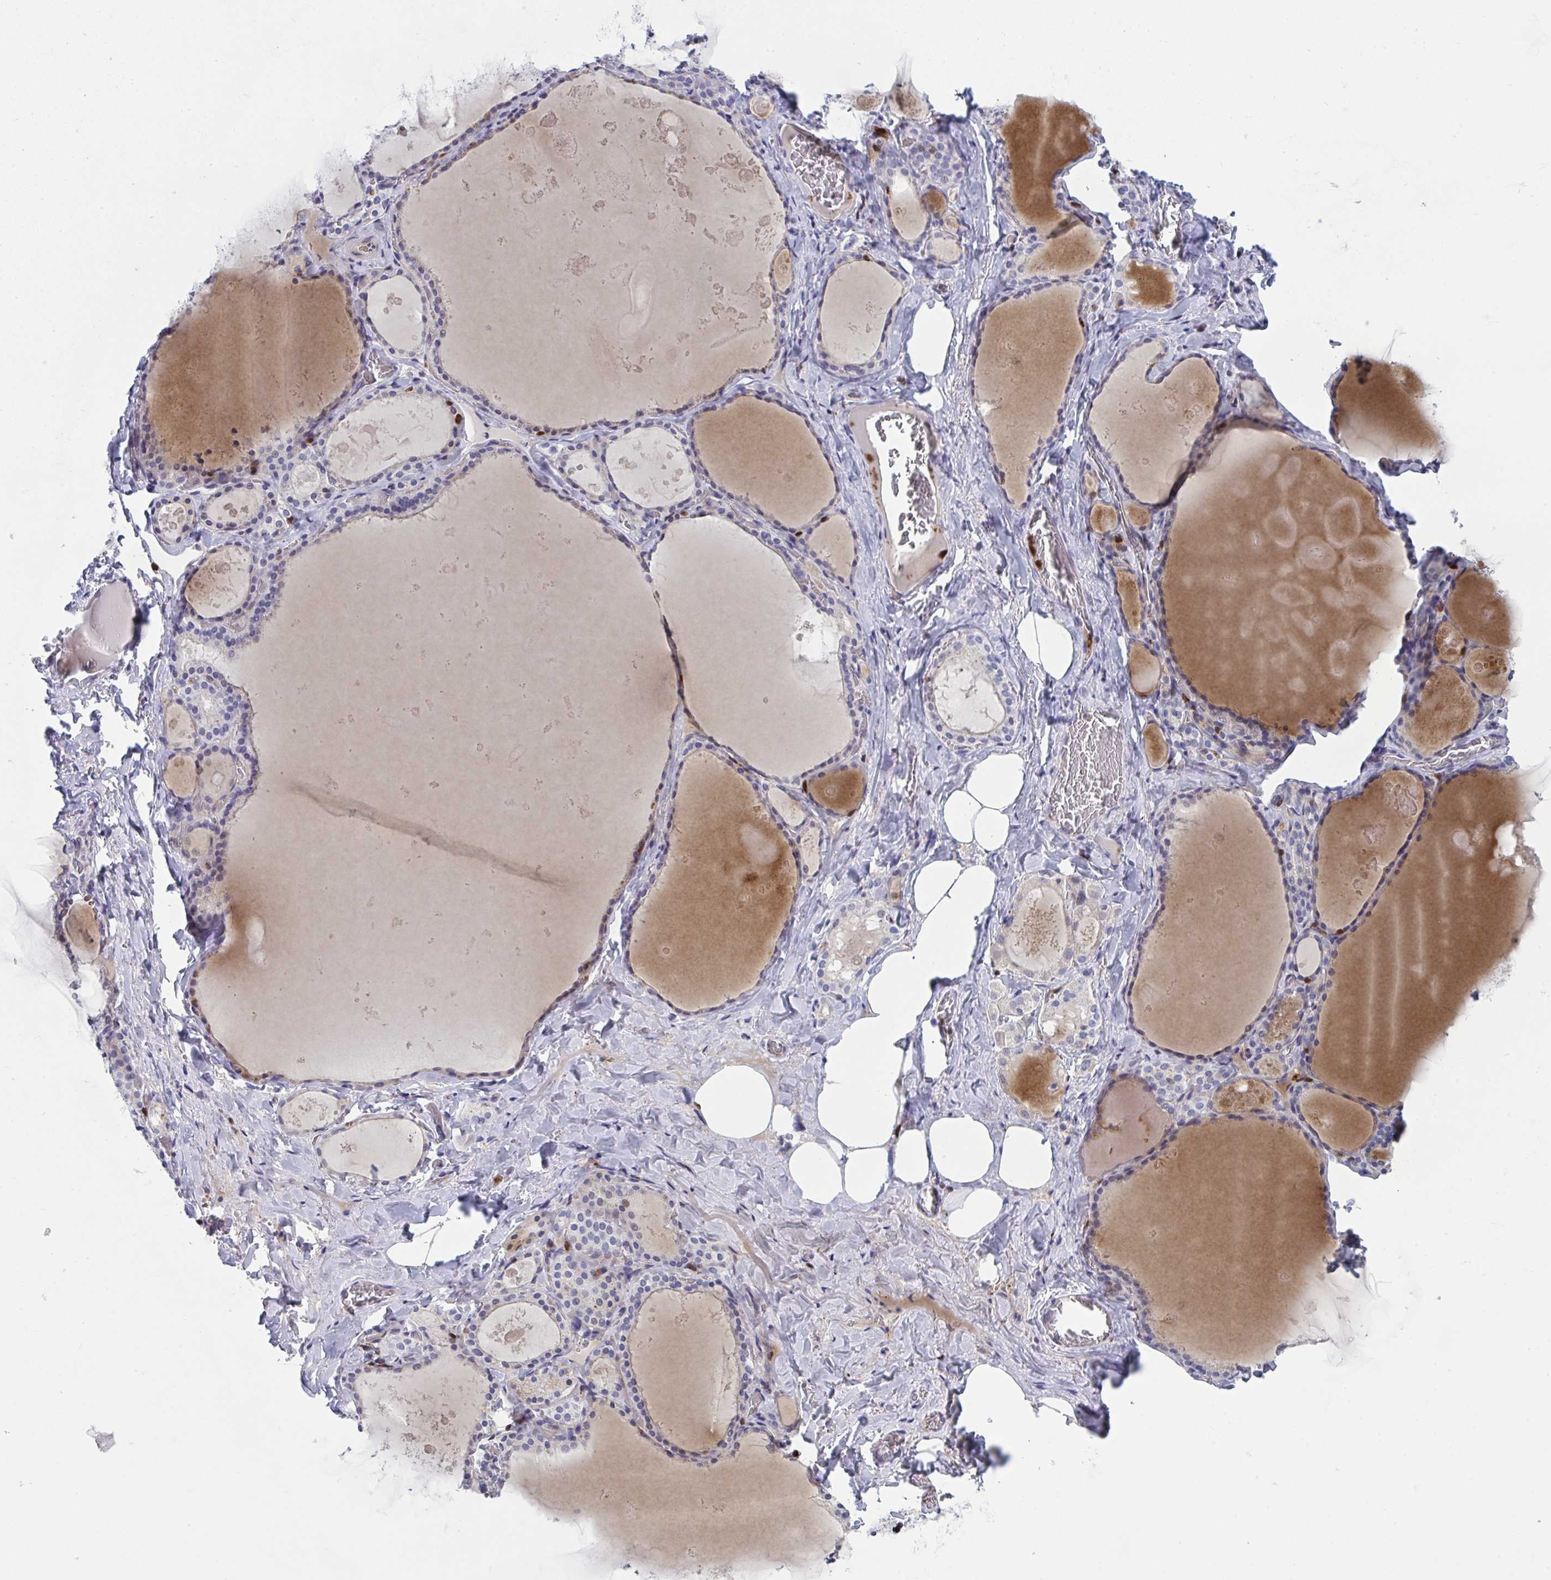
{"staining": {"intensity": "strong", "quantity": "<25%", "location": "cytoplasmic/membranous"}, "tissue": "thyroid gland", "cell_type": "Glandular cells", "image_type": "normal", "snomed": [{"axis": "morphology", "description": "Normal tissue, NOS"}, {"axis": "topography", "description": "Thyroid gland"}], "caption": "Normal thyroid gland exhibits strong cytoplasmic/membranous expression in approximately <25% of glandular cells, visualized by immunohistochemistry.", "gene": "AOC2", "patient": {"sex": "male", "age": 56}}